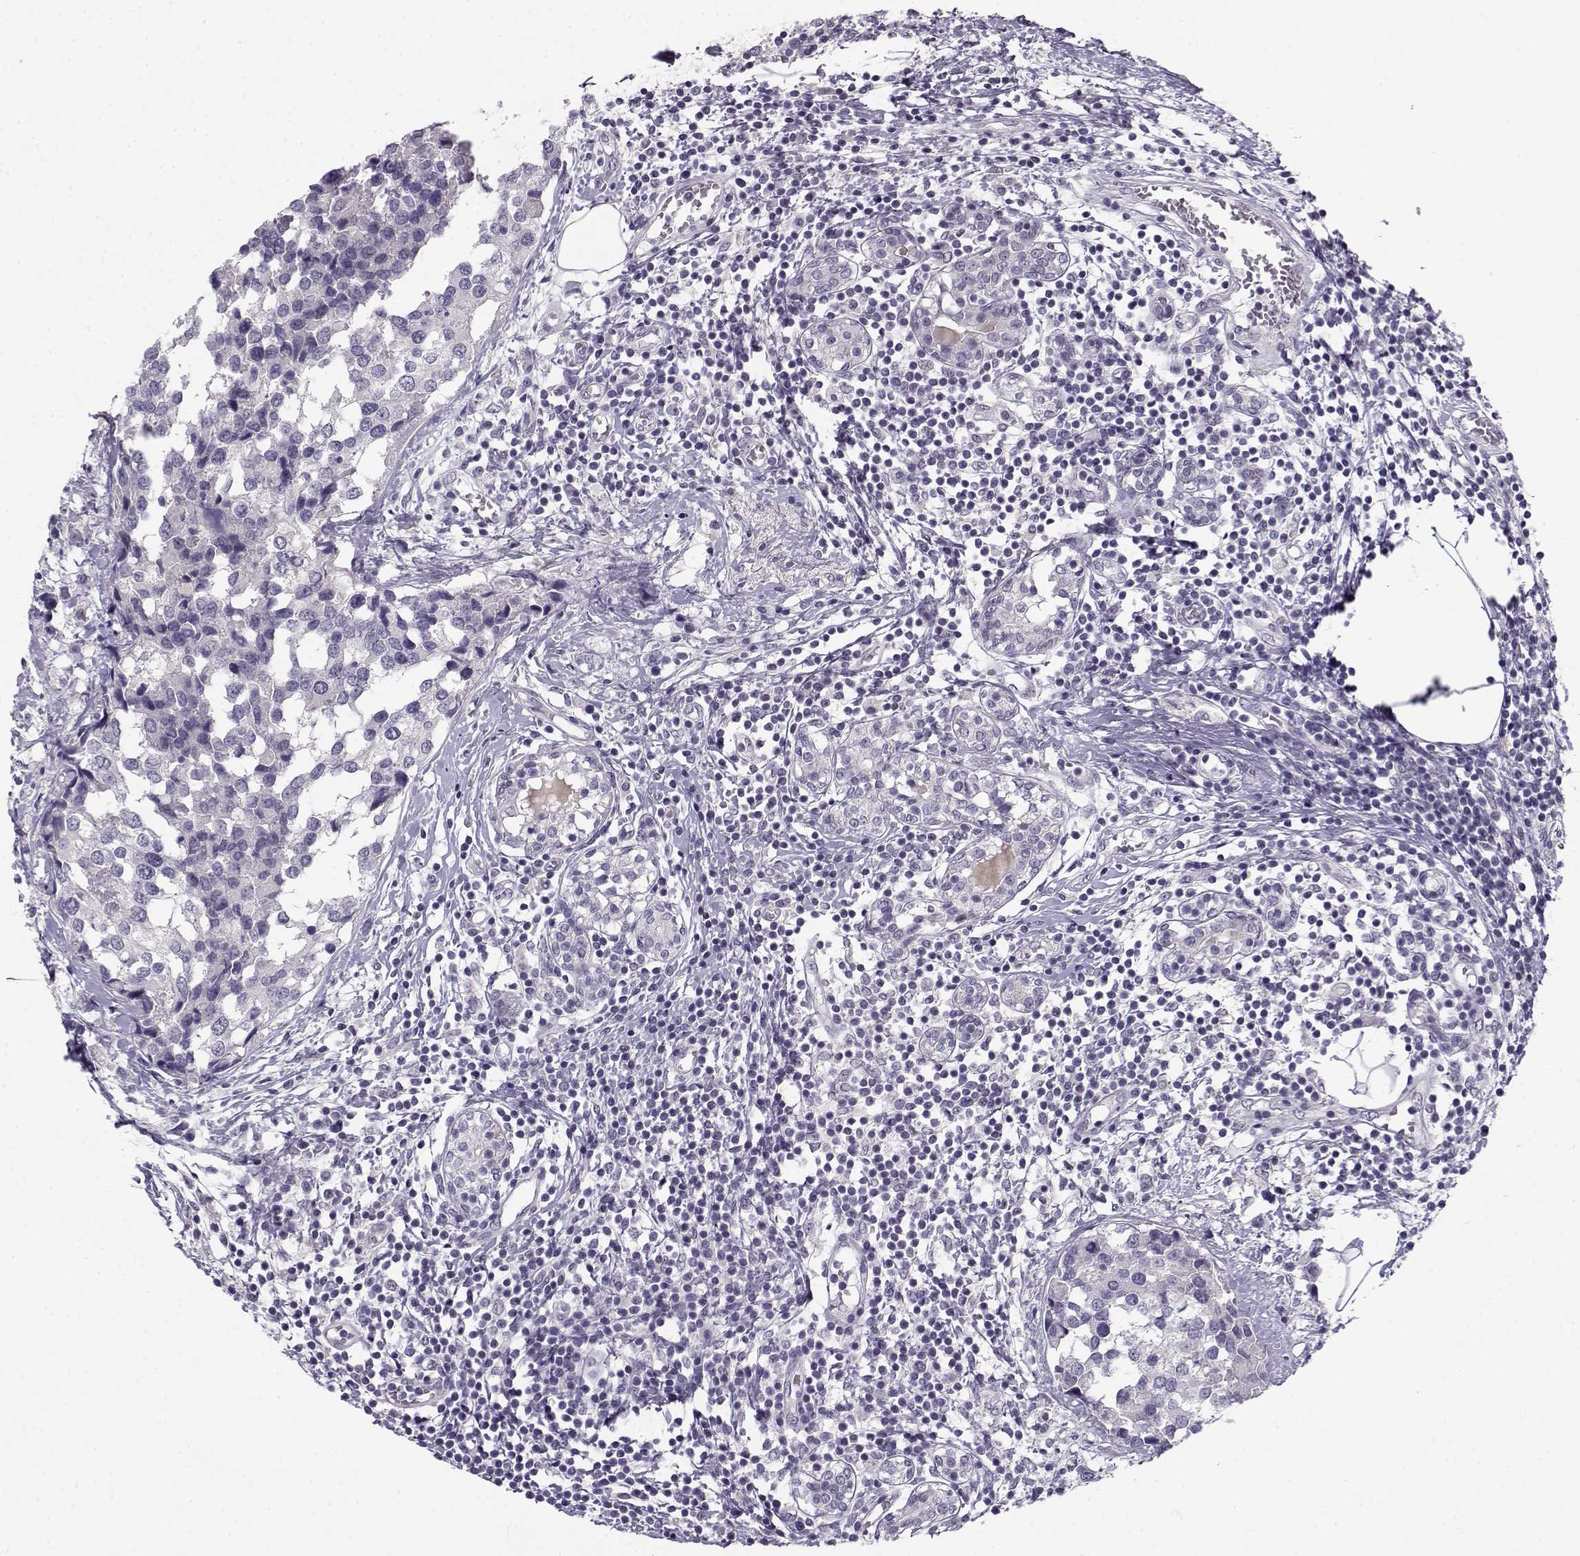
{"staining": {"intensity": "negative", "quantity": "none", "location": "none"}, "tissue": "breast cancer", "cell_type": "Tumor cells", "image_type": "cancer", "snomed": [{"axis": "morphology", "description": "Lobular carcinoma"}, {"axis": "topography", "description": "Breast"}], "caption": "Immunohistochemistry (IHC) photomicrograph of neoplastic tissue: human breast cancer (lobular carcinoma) stained with DAB (3,3'-diaminobenzidine) reveals no significant protein positivity in tumor cells. The staining was performed using DAB to visualize the protein expression in brown, while the nuclei were stained in blue with hematoxylin (Magnification: 20x).", "gene": "C16orf86", "patient": {"sex": "female", "age": 59}}